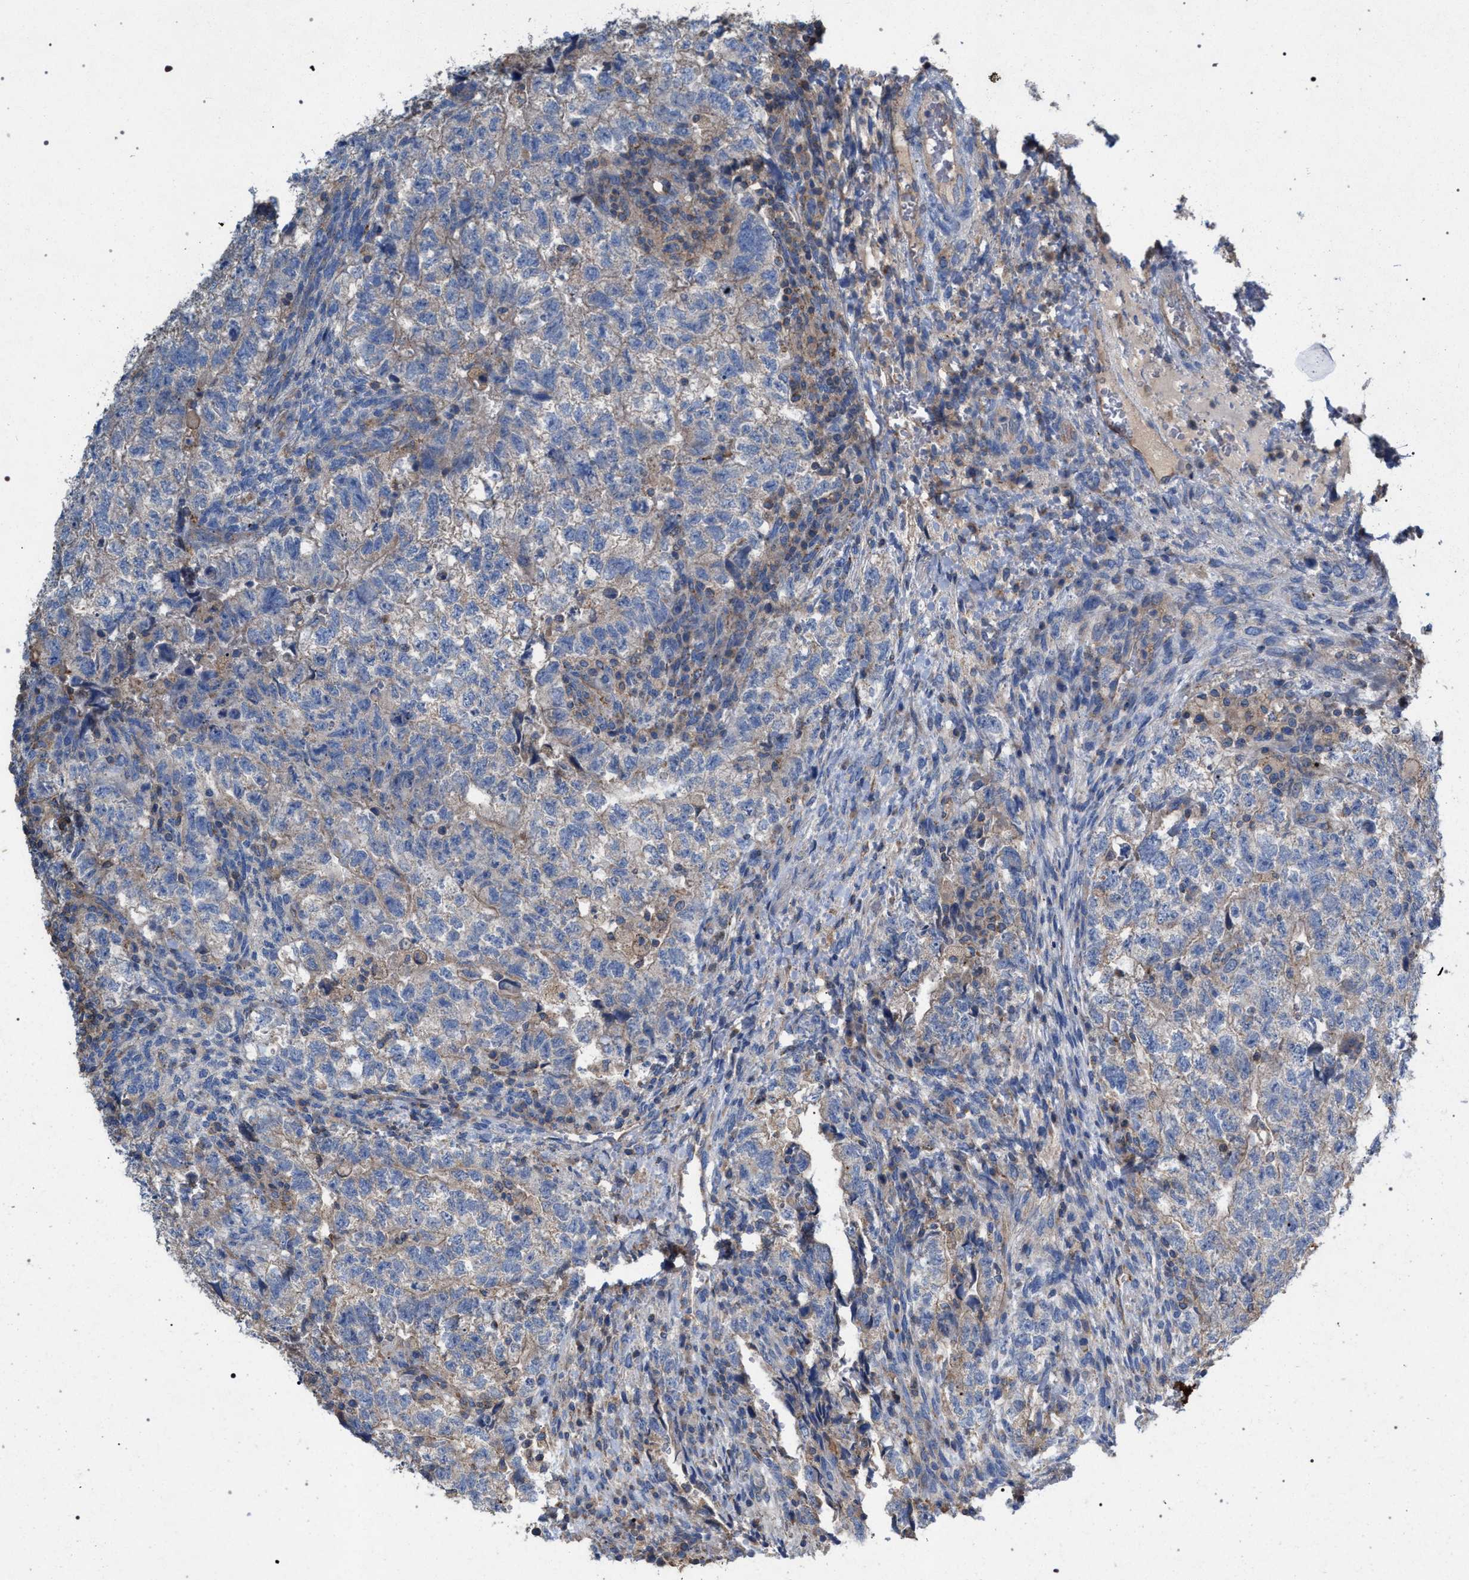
{"staining": {"intensity": "negative", "quantity": "none", "location": "none"}, "tissue": "testis cancer", "cell_type": "Tumor cells", "image_type": "cancer", "snomed": [{"axis": "morphology", "description": "Carcinoma, Embryonal, NOS"}, {"axis": "topography", "description": "Testis"}], "caption": "Testis embryonal carcinoma stained for a protein using immunohistochemistry displays no expression tumor cells.", "gene": "VPS13A", "patient": {"sex": "male", "age": 36}}